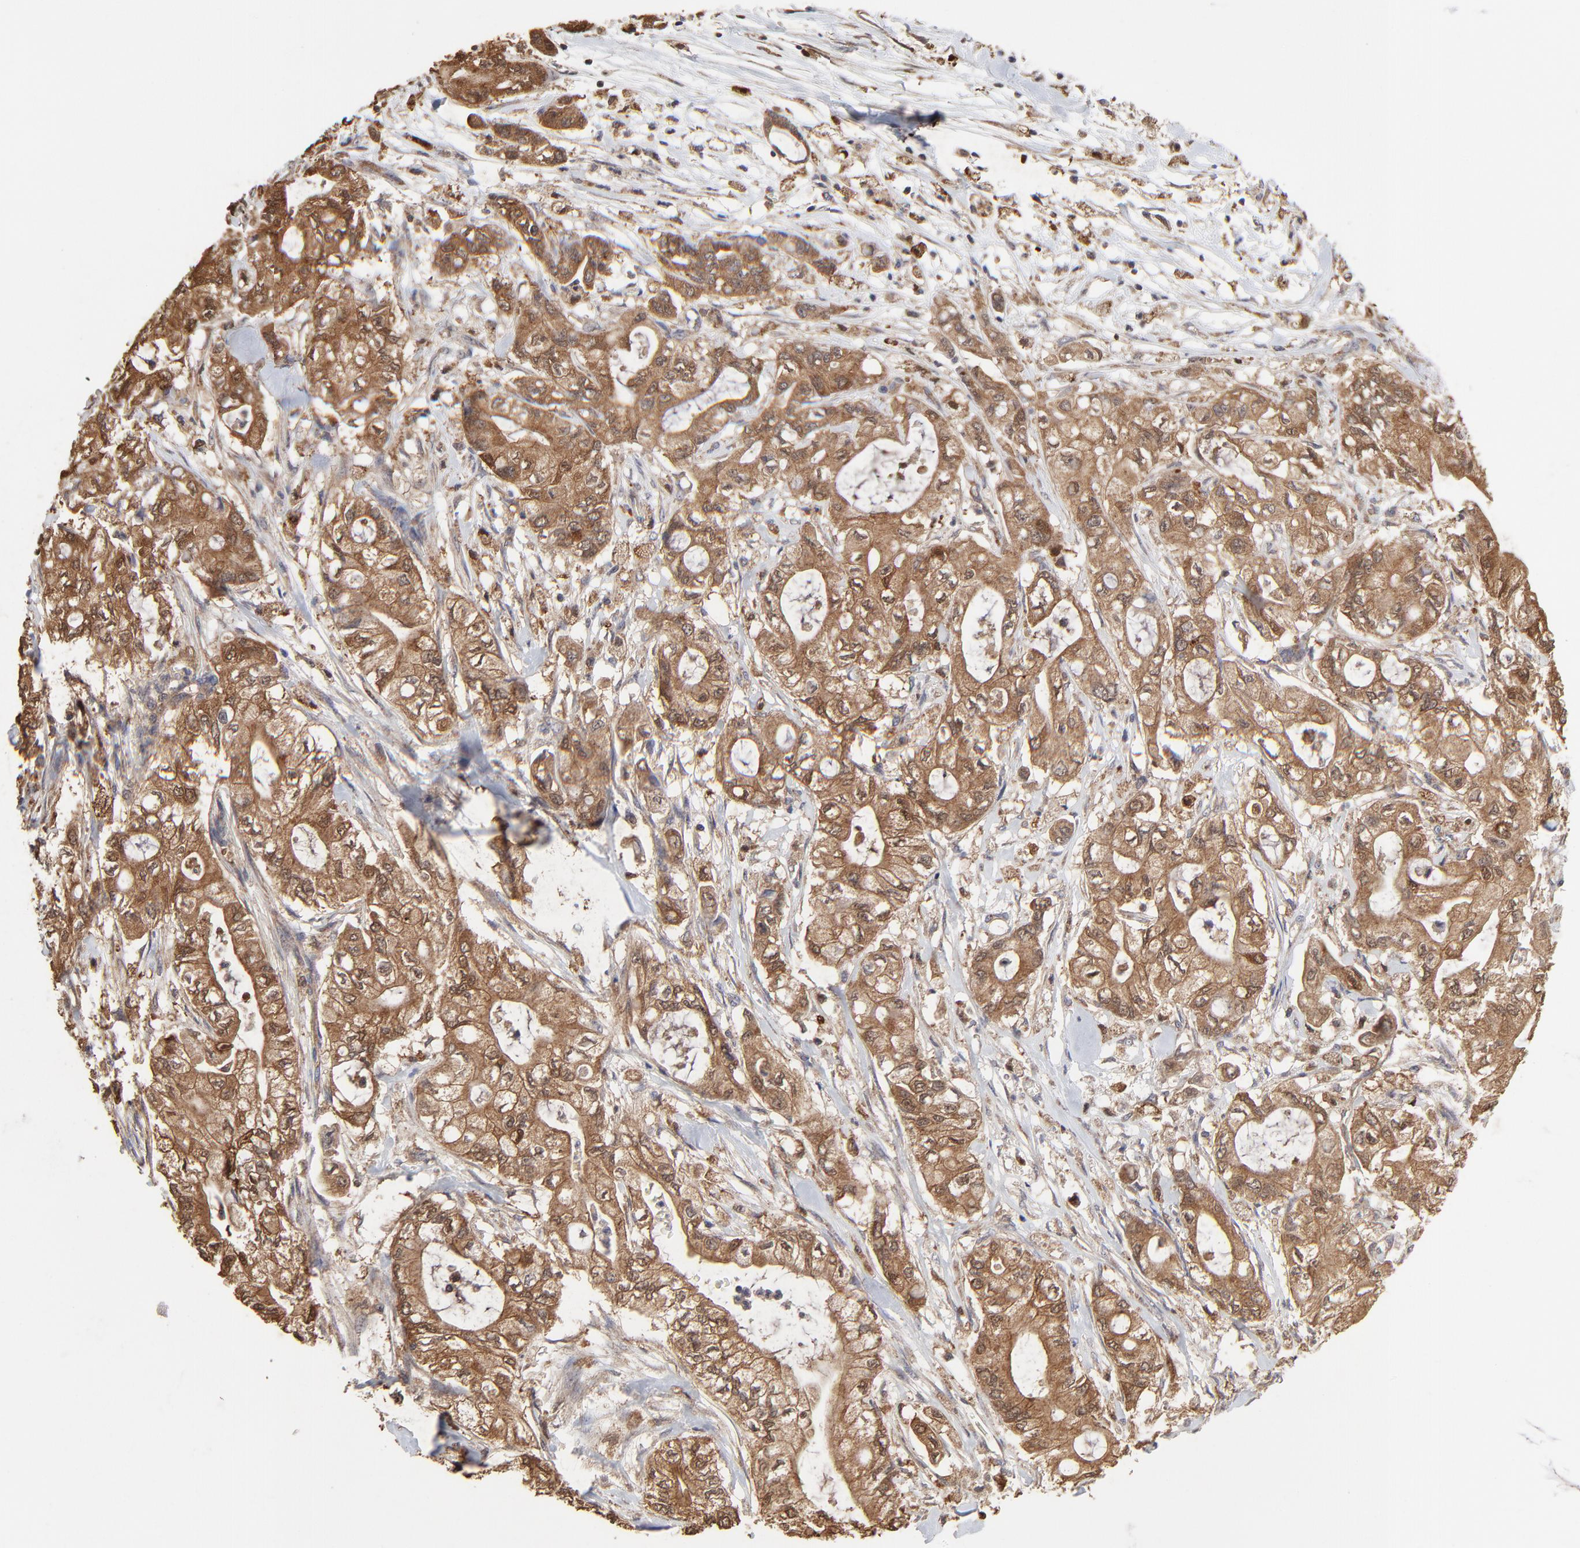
{"staining": {"intensity": "strong", "quantity": ">75%", "location": "cytoplasmic/membranous"}, "tissue": "pancreatic cancer", "cell_type": "Tumor cells", "image_type": "cancer", "snomed": [{"axis": "morphology", "description": "Adenocarcinoma, NOS"}, {"axis": "topography", "description": "Pancreas"}], "caption": "A brown stain highlights strong cytoplasmic/membranous expression of a protein in human pancreatic cancer tumor cells.", "gene": "LGALS3", "patient": {"sex": "male", "age": 79}}